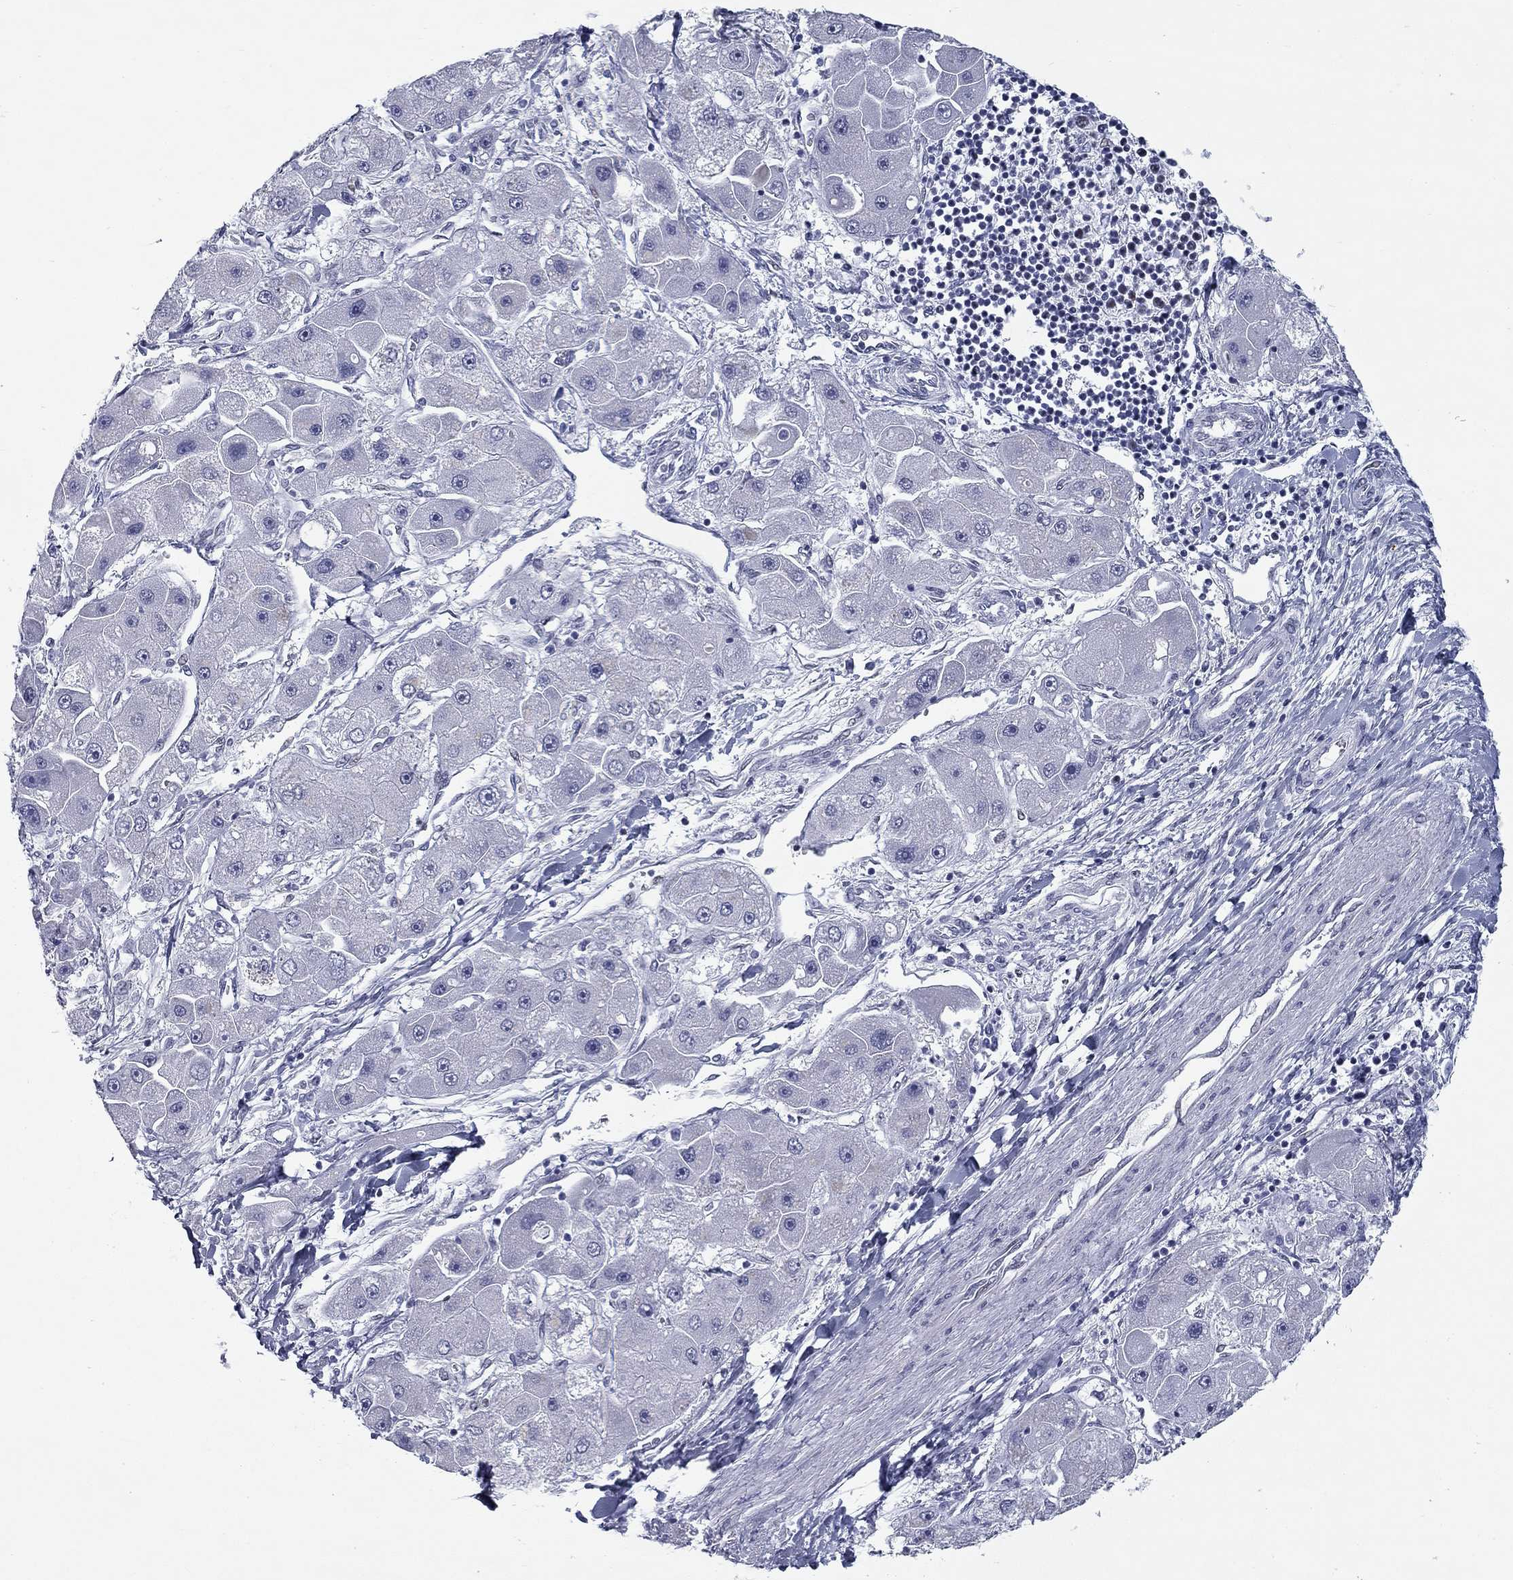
{"staining": {"intensity": "negative", "quantity": "none", "location": "none"}, "tissue": "liver cancer", "cell_type": "Tumor cells", "image_type": "cancer", "snomed": [{"axis": "morphology", "description": "Carcinoma, Hepatocellular, NOS"}, {"axis": "topography", "description": "Liver"}], "caption": "A high-resolution micrograph shows IHC staining of liver hepatocellular carcinoma, which shows no significant staining in tumor cells.", "gene": "ASF1B", "patient": {"sex": "male", "age": 24}}